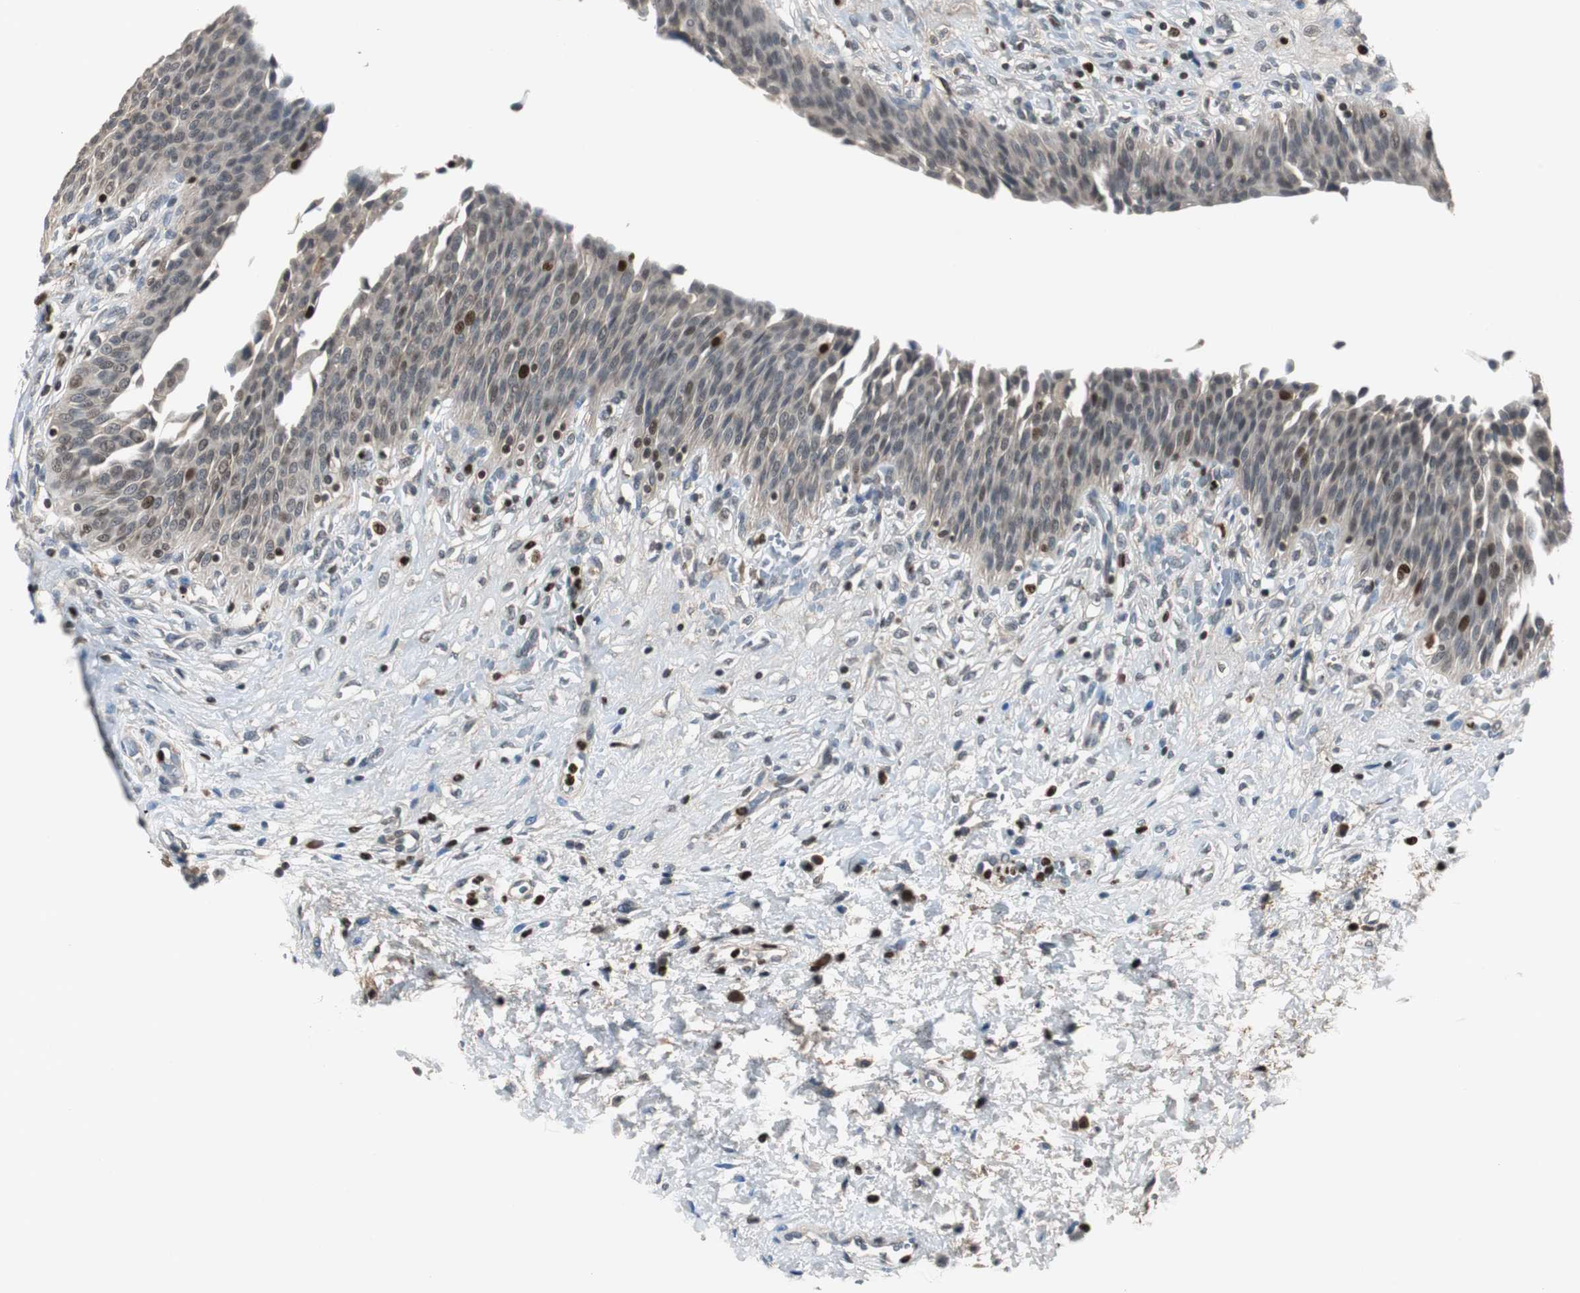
{"staining": {"intensity": "strong", "quantity": ">75%", "location": "nuclear"}, "tissue": "urinary bladder", "cell_type": "Urothelial cells", "image_type": "normal", "snomed": [{"axis": "morphology", "description": "Normal tissue, NOS"}, {"axis": "morphology", "description": "Dysplasia, NOS"}, {"axis": "topography", "description": "Urinary bladder"}], "caption": "Immunohistochemical staining of unremarkable human urinary bladder displays strong nuclear protein staining in approximately >75% of urothelial cells.", "gene": "FEN1", "patient": {"sex": "male", "age": 35}}